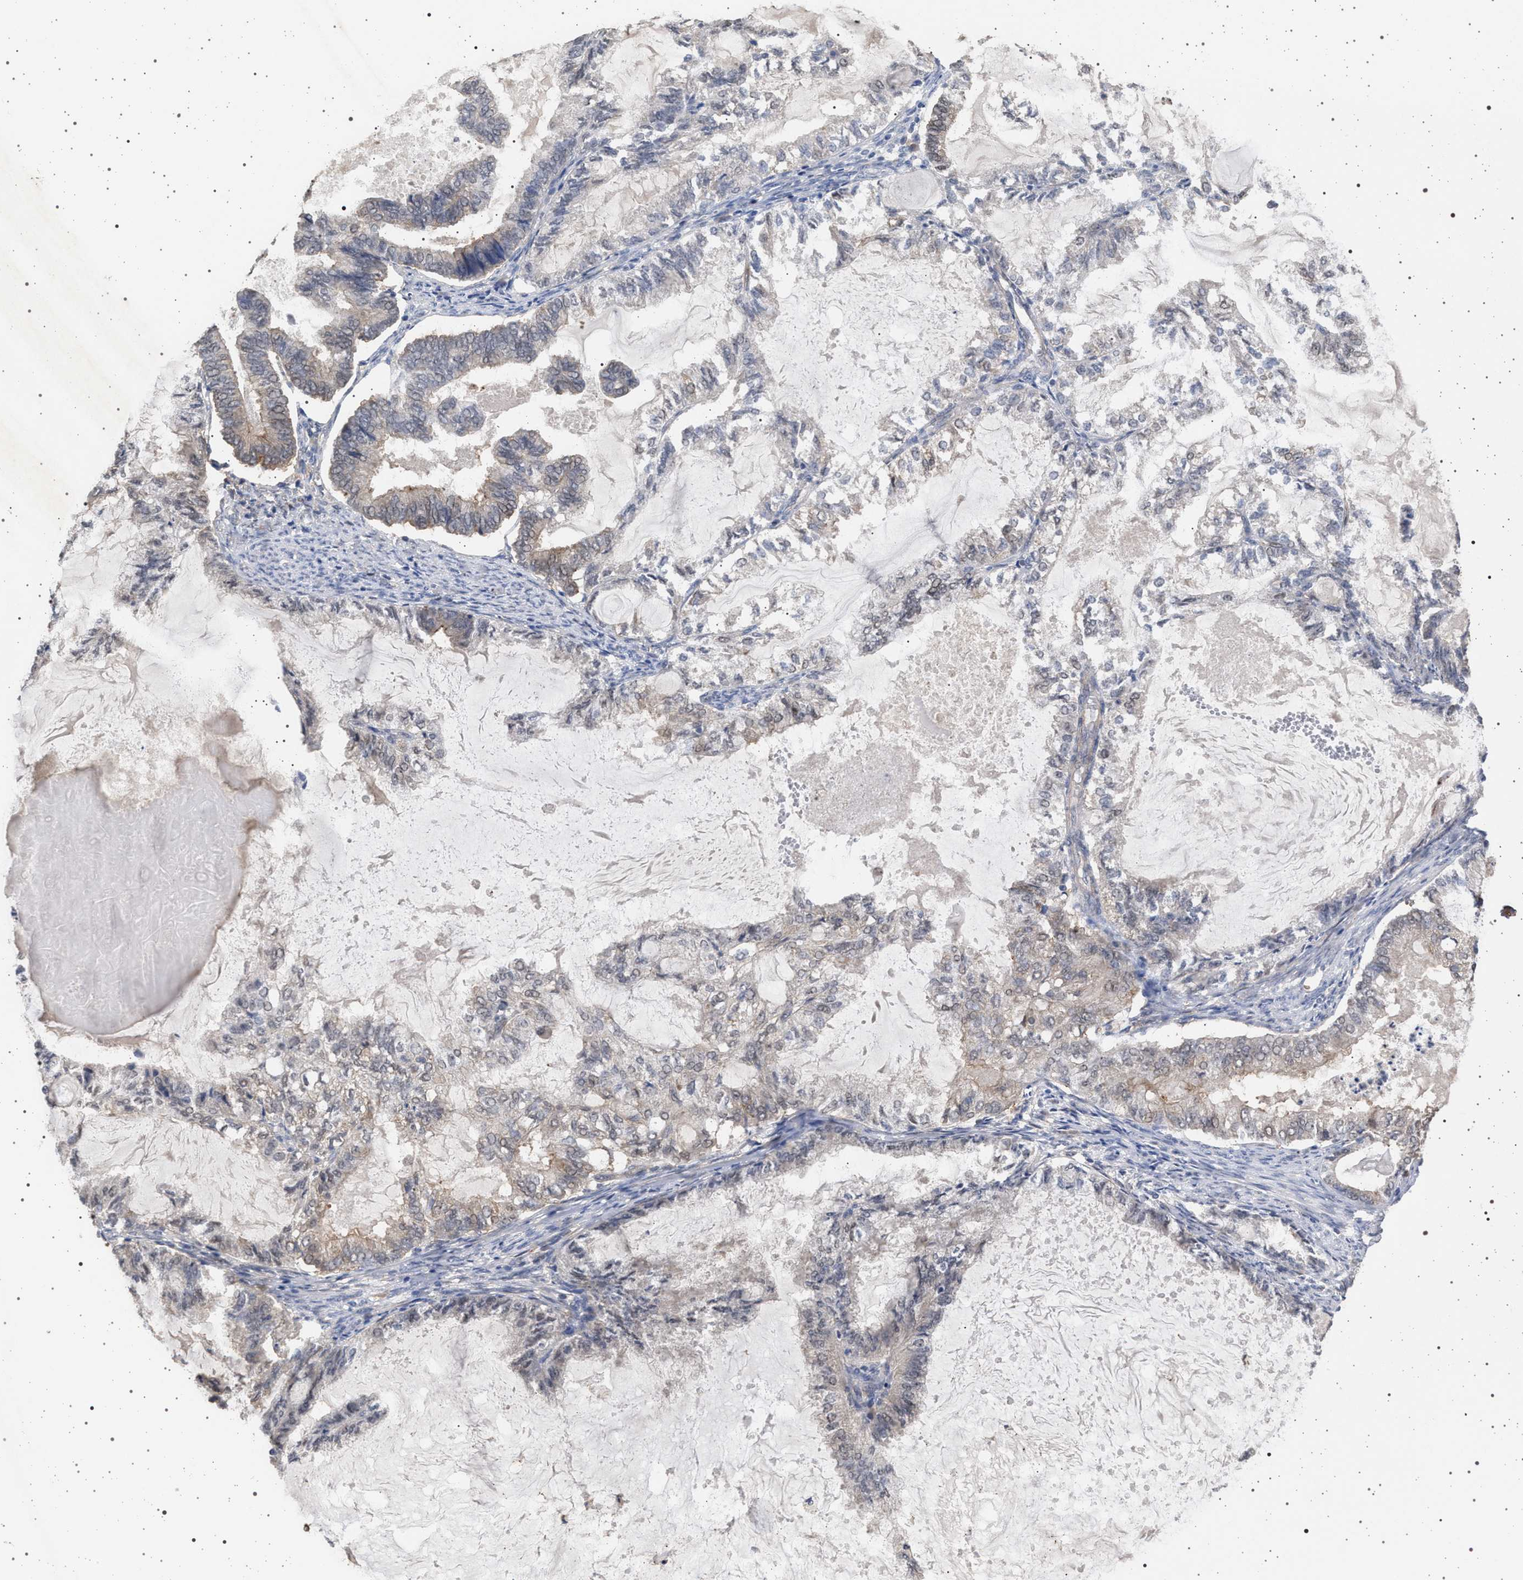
{"staining": {"intensity": "moderate", "quantity": "25%-75%", "location": "cytoplasmic/membranous"}, "tissue": "endometrial cancer", "cell_type": "Tumor cells", "image_type": "cancer", "snomed": [{"axis": "morphology", "description": "Adenocarcinoma, NOS"}, {"axis": "topography", "description": "Endometrium"}], "caption": "There is medium levels of moderate cytoplasmic/membranous positivity in tumor cells of endometrial cancer, as demonstrated by immunohistochemical staining (brown color).", "gene": "IFT20", "patient": {"sex": "female", "age": 86}}